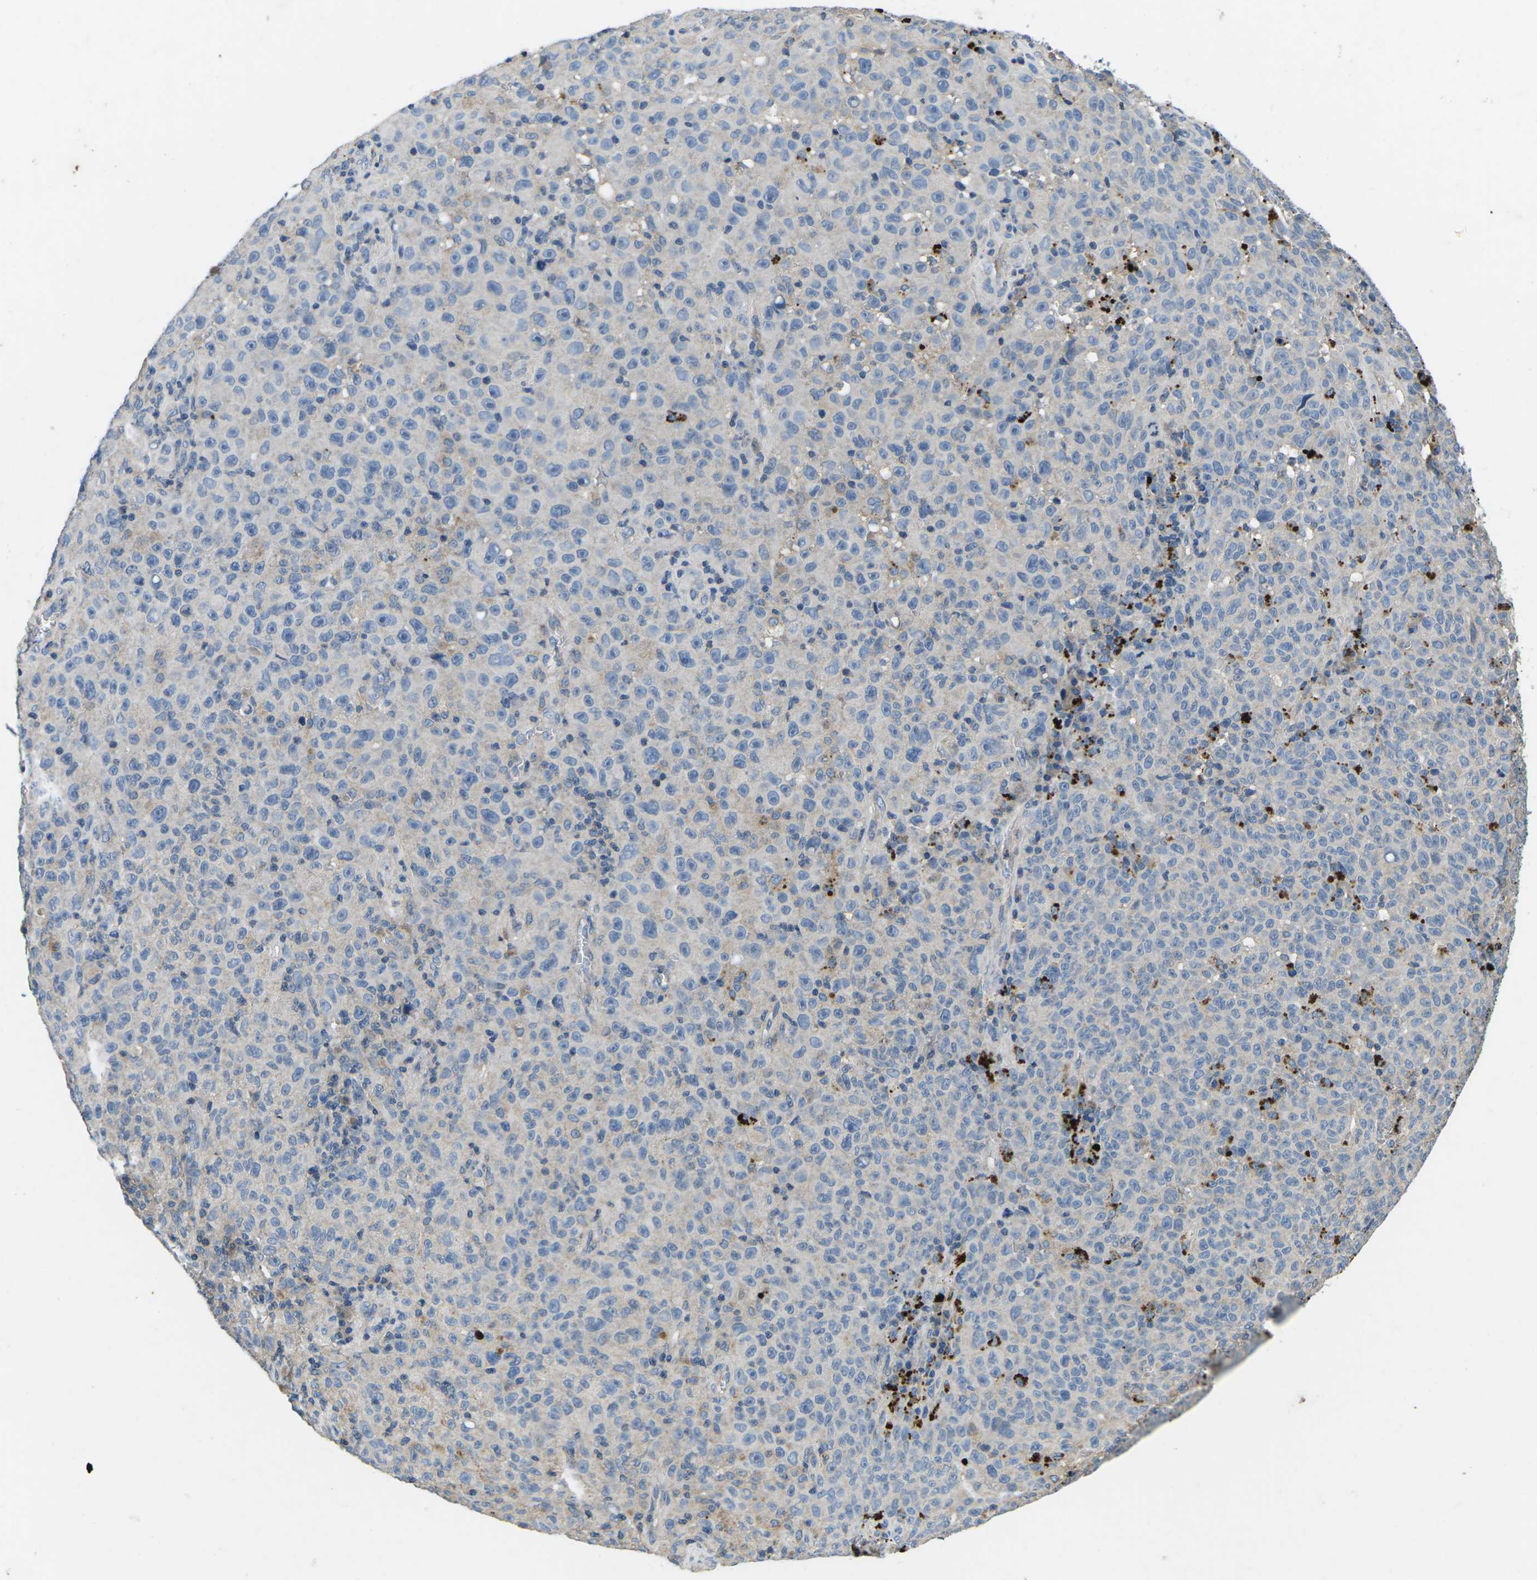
{"staining": {"intensity": "negative", "quantity": "none", "location": "none"}, "tissue": "melanoma", "cell_type": "Tumor cells", "image_type": "cancer", "snomed": [{"axis": "morphology", "description": "Malignant melanoma, NOS"}, {"axis": "topography", "description": "Skin"}], "caption": "Tumor cells are negative for protein expression in human melanoma. The staining was performed using DAB (3,3'-diaminobenzidine) to visualize the protein expression in brown, while the nuclei were stained in blue with hematoxylin (Magnification: 20x).", "gene": "PDCD6IP", "patient": {"sex": "female", "age": 82}}